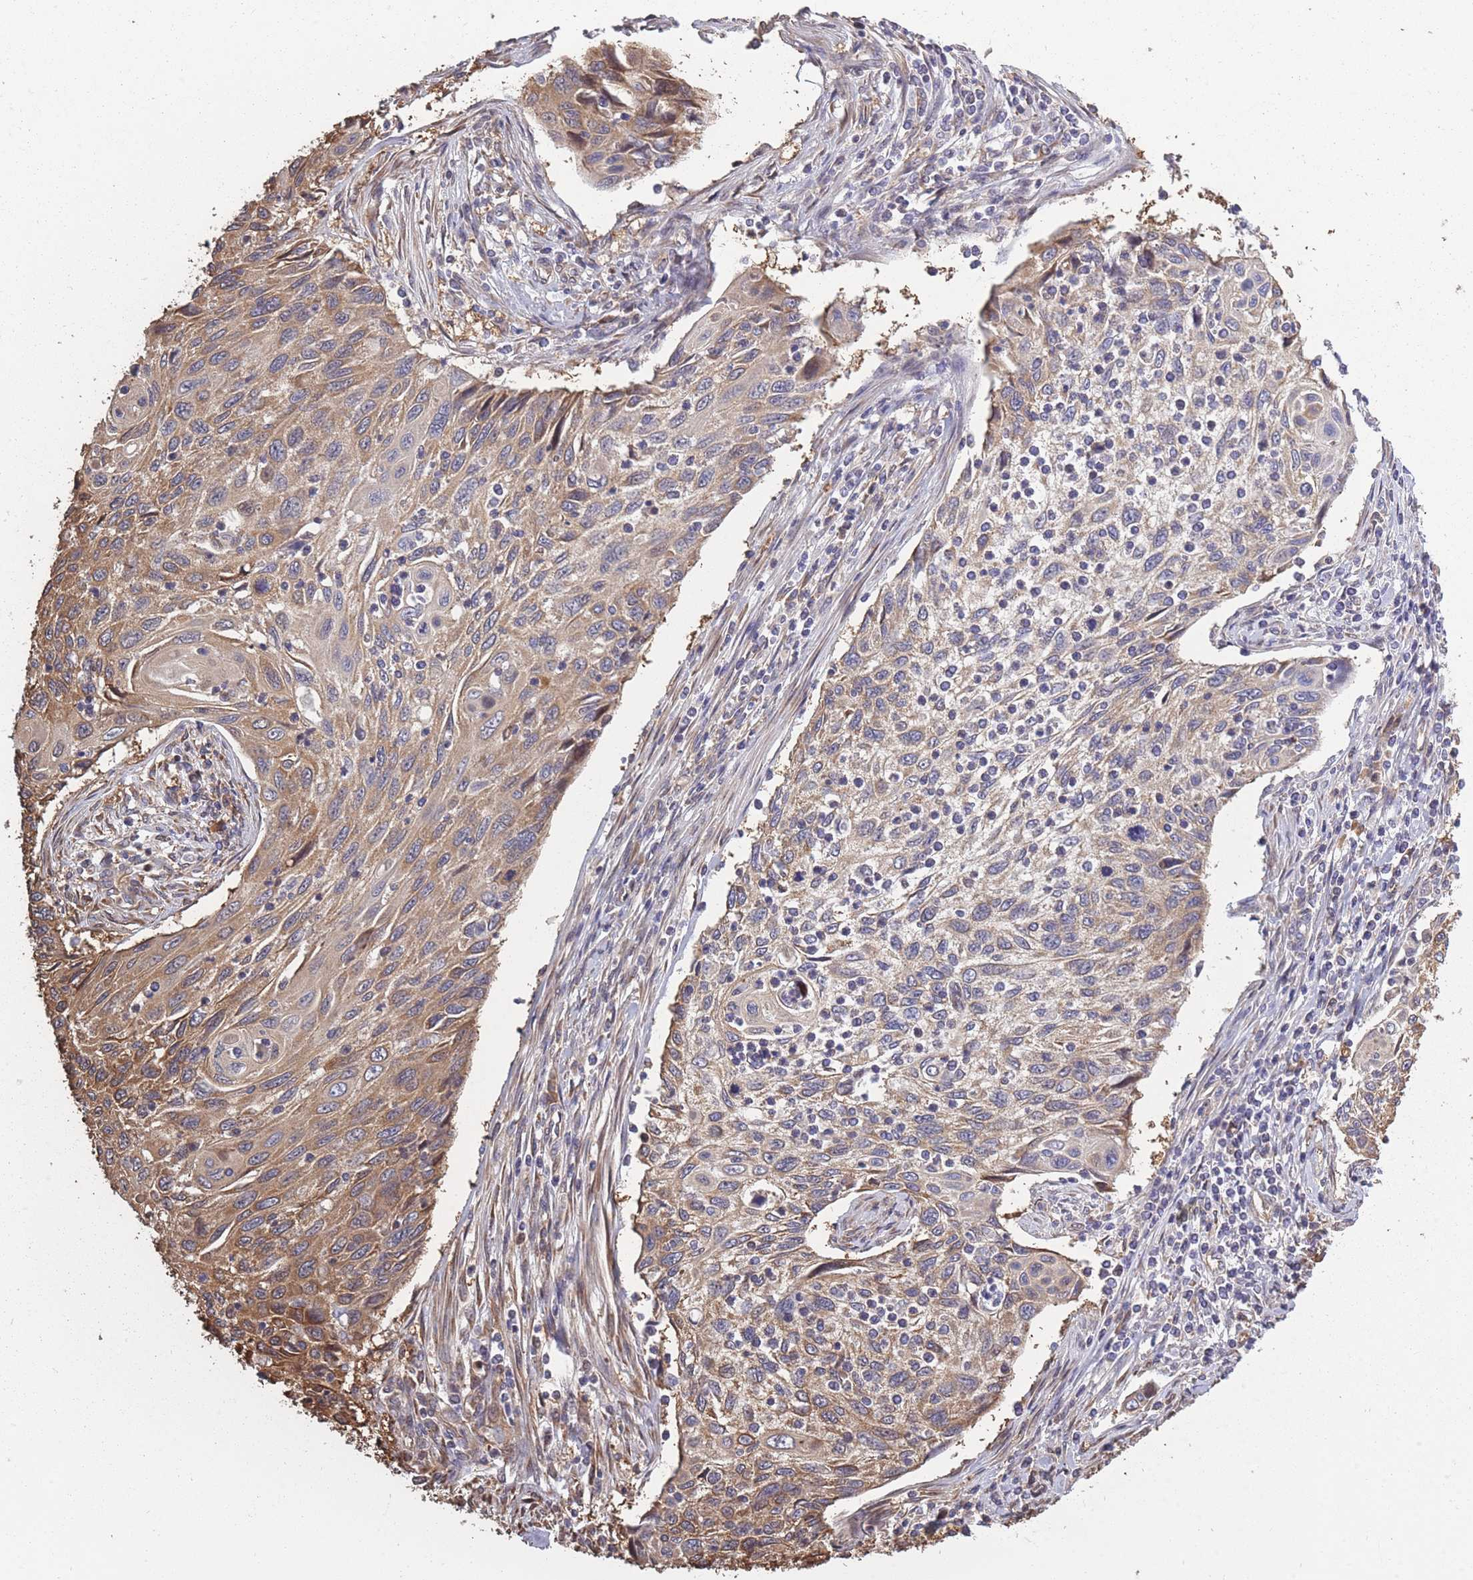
{"staining": {"intensity": "moderate", "quantity": ">75%", "location": "cytoplasmic/membranous"}, "tissue": "cervical cancer", "cell_type": "Tumor cells", "image_type": "cancer", "snomed": [{"axis": "morphology", "description": "Squamous cell carcinoma, NOS"}, {"axis": "topography", "description": "Cervix"}], "caption": "Human cervical cancer (squamous cell carcinoma) stained for a protein (brown) displays moderate cytoplasmic/membranous positive staining in about >75% of tumor cells.", "gene": "ARL13B", "patient": {"sex": "female", "age": 70}}